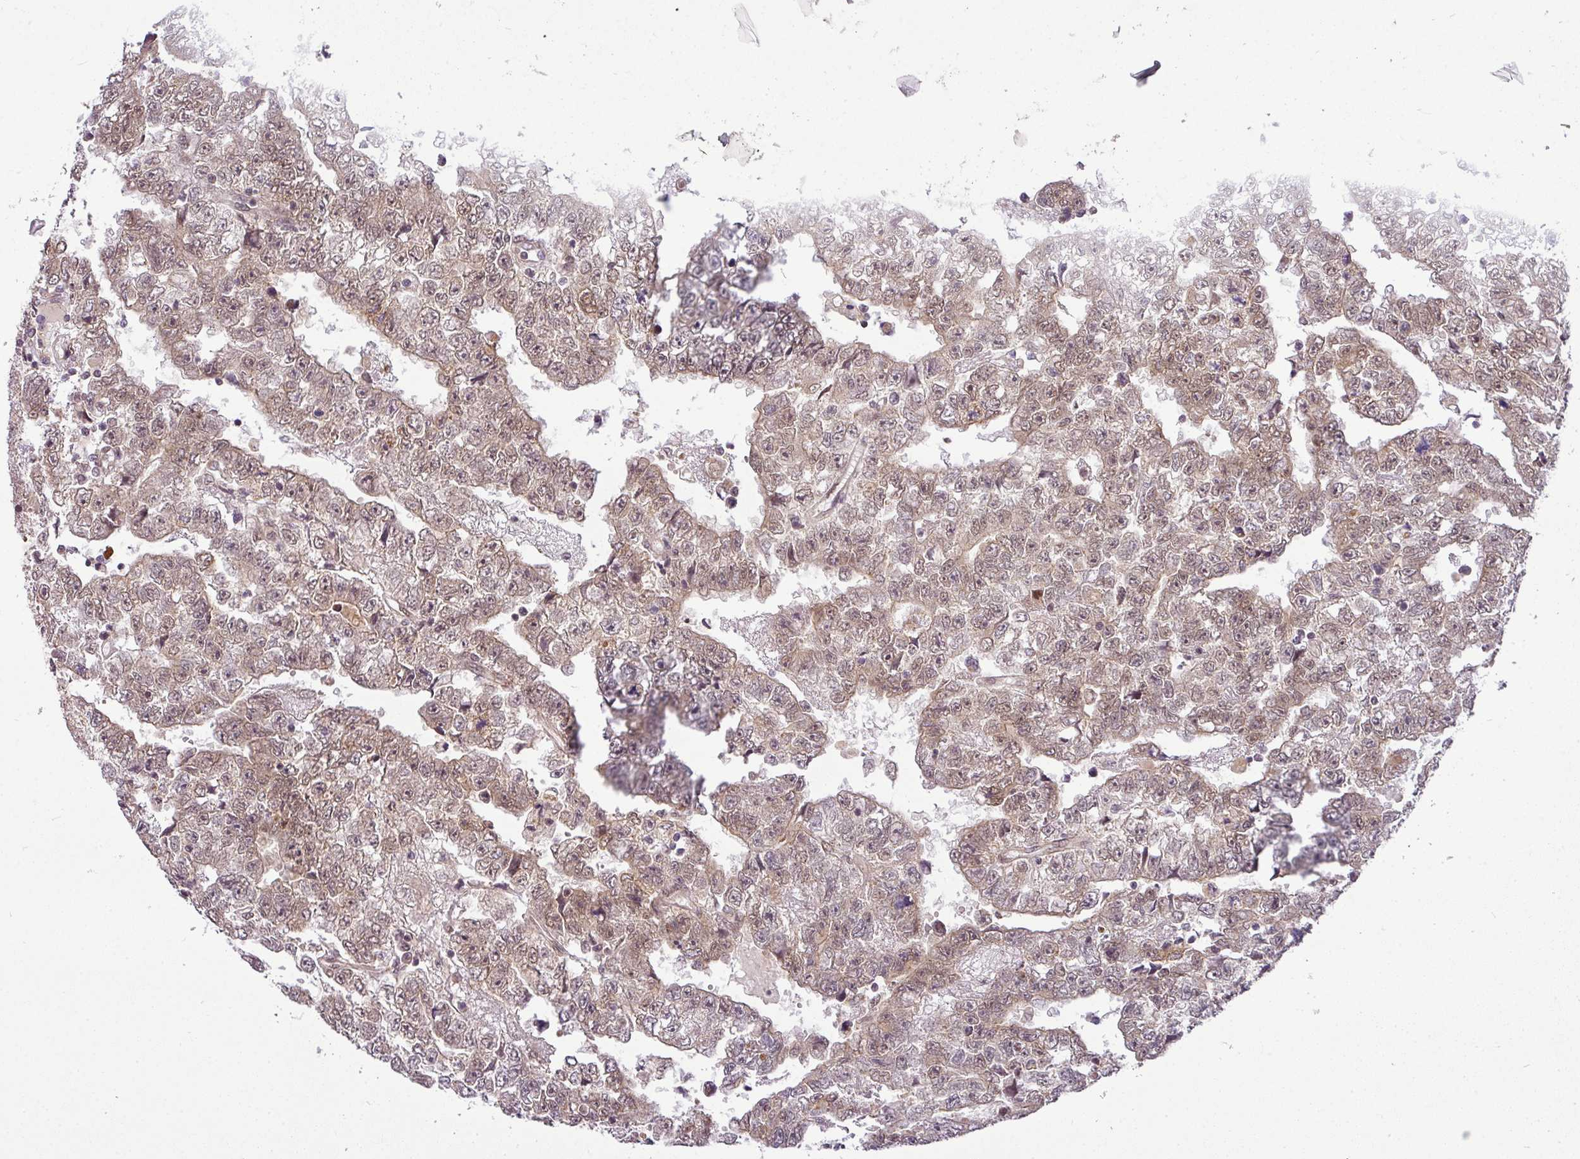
{"staining": {"intensity": "moderate", "quantity": "25%-75%", "location": "nuclear"}, "tissue": "testis cancer", "cell_type": "Tumor cells", "image_type": "cancer", "snomed": [{"axis": "morphology", "description": "Carcinoma, Embryonal, NOS"}, {"axis": "topography", "description": "Testis"}], "caption": "Tumor cells reveal medium levels of moderate nuclear positivity in approximately 25%-75% of cells in human testis cancer (embryonal carcinoma). Nuclei are stained in blue.", "gene": "C1orf226", "patient": {"sex": "male", "age": 25}}